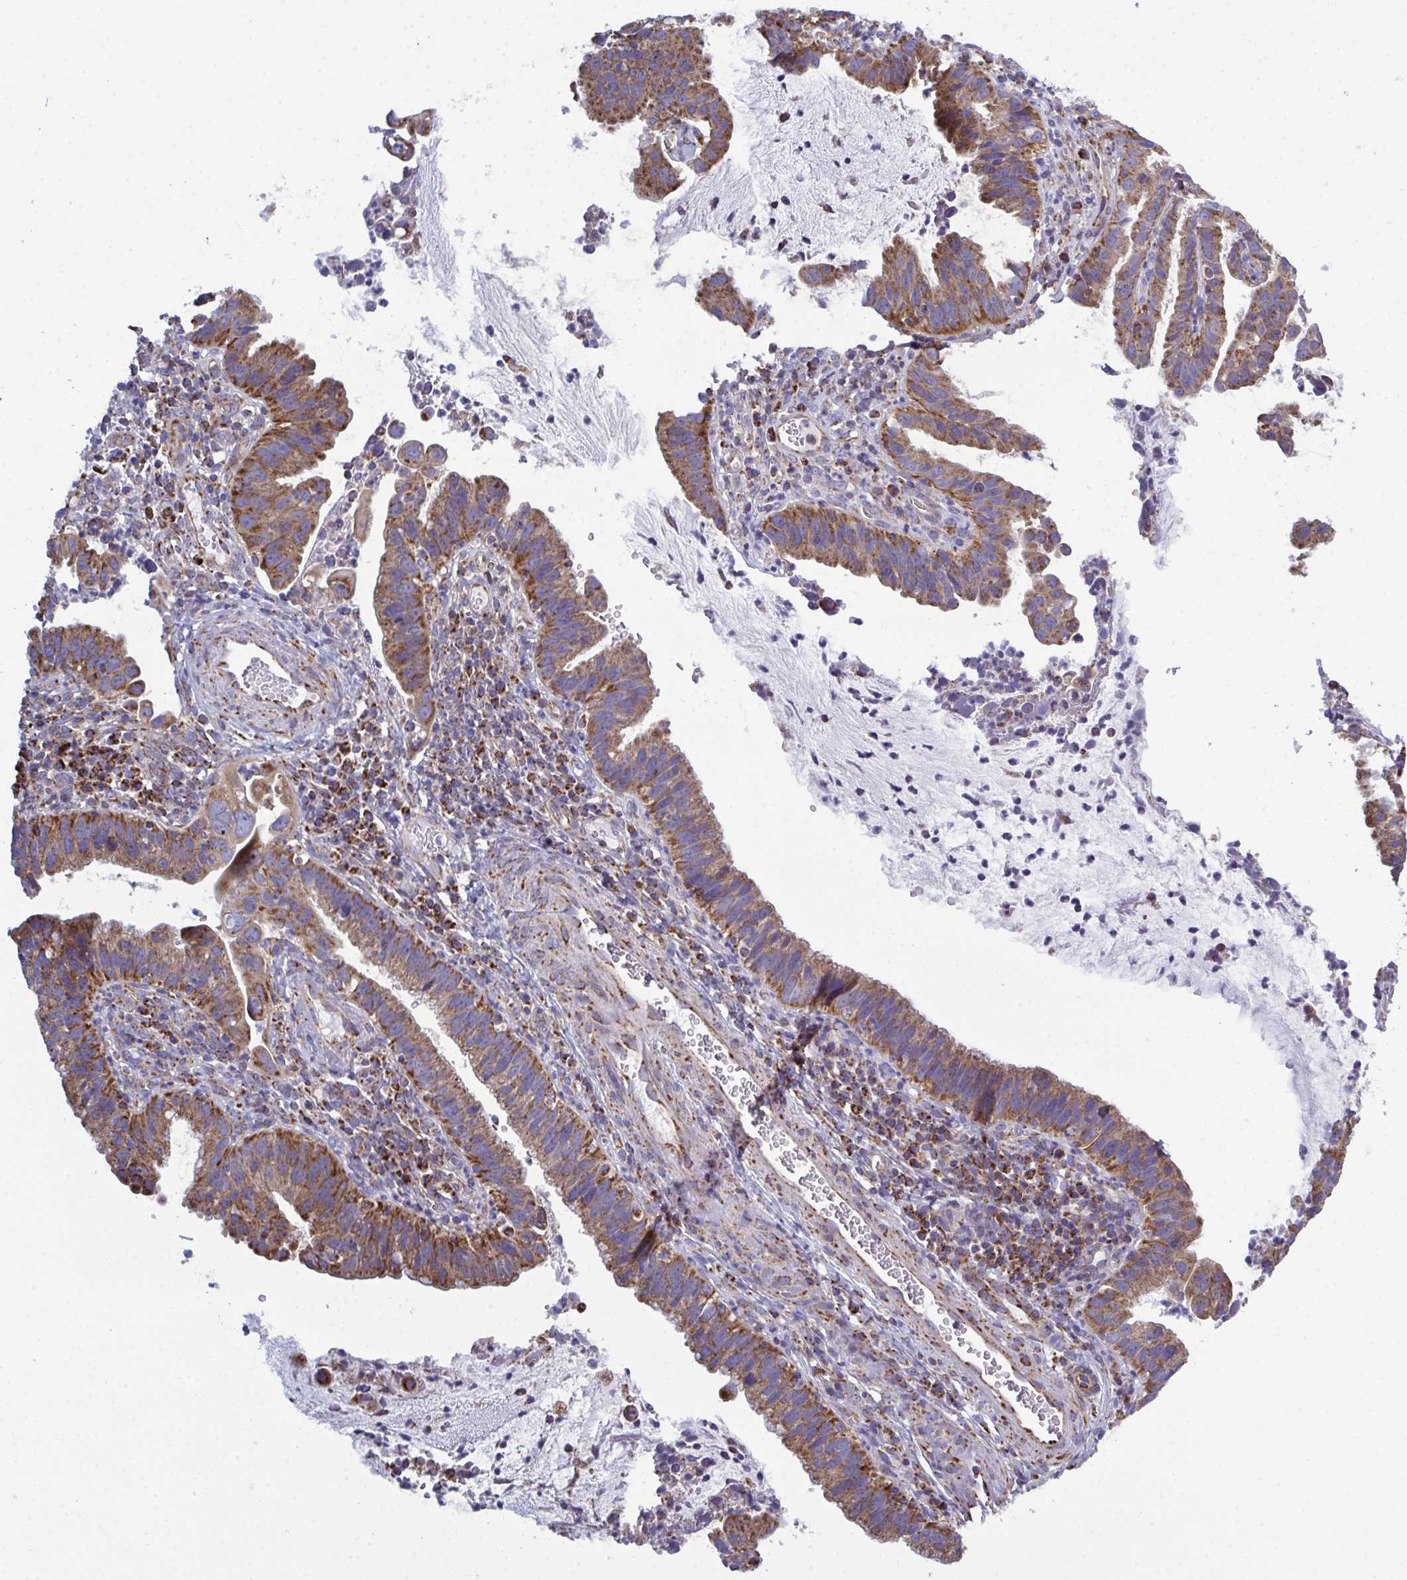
{"staining": {"intensity": "moderate", "quantity": ">75%", "location": "cytoplasmic/membranous"}, "tissue": "cervical cancer", "cell_type": "Tumor cells", "image_type": "cancer", "snomed": [{"axis": "morphology", "description": "Adenocarcinoma, NOS"}, {"axis": "topography", "description": "Cervix"}], "caption": "Tumor cells exhibit moderate cytoplasmic/membranous staining in about >75% of cells in cervical cancer (adenocarcinoma).", "gene": "CSDE1", "patient": {"sex": "female", "age": 34}}